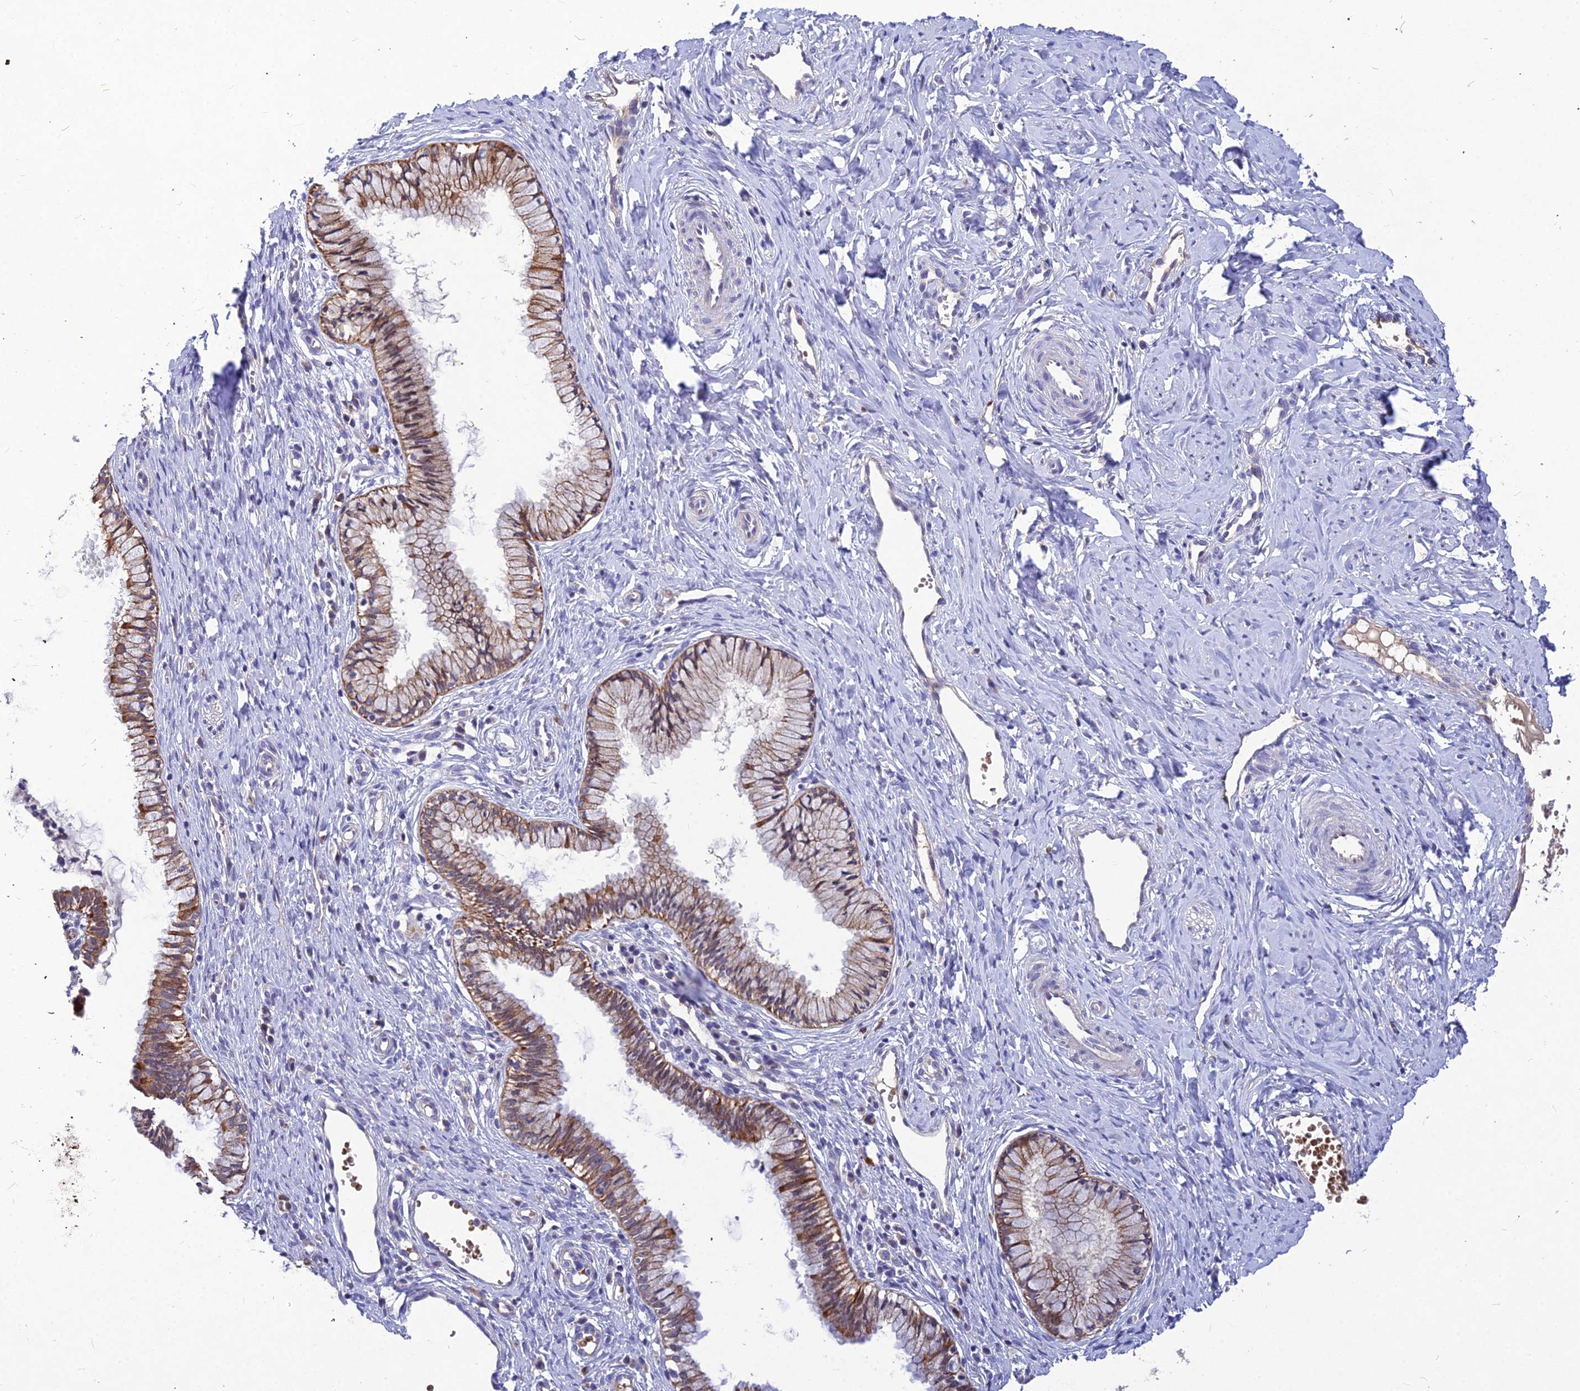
{"staining": {"intensity": "moderate", "quantity": ">75%", "location": "cytoplasmic/membranous"}, "tissue": "cervix", "cell_type": "Glandular cells", "image_type": "normal", "snomed": [{"axis": "morphology", "description": "Normal tissue, NOS"}, {"axis": "topography", "description": "Cervix"}], "caption": "The image shows a brown stain indicating the presence of a protein in the cytoplasmic/membranous of glandular cells in cervix.", "gene": "DMRTA1", "patient": {"sex": "female", "age": 27}}